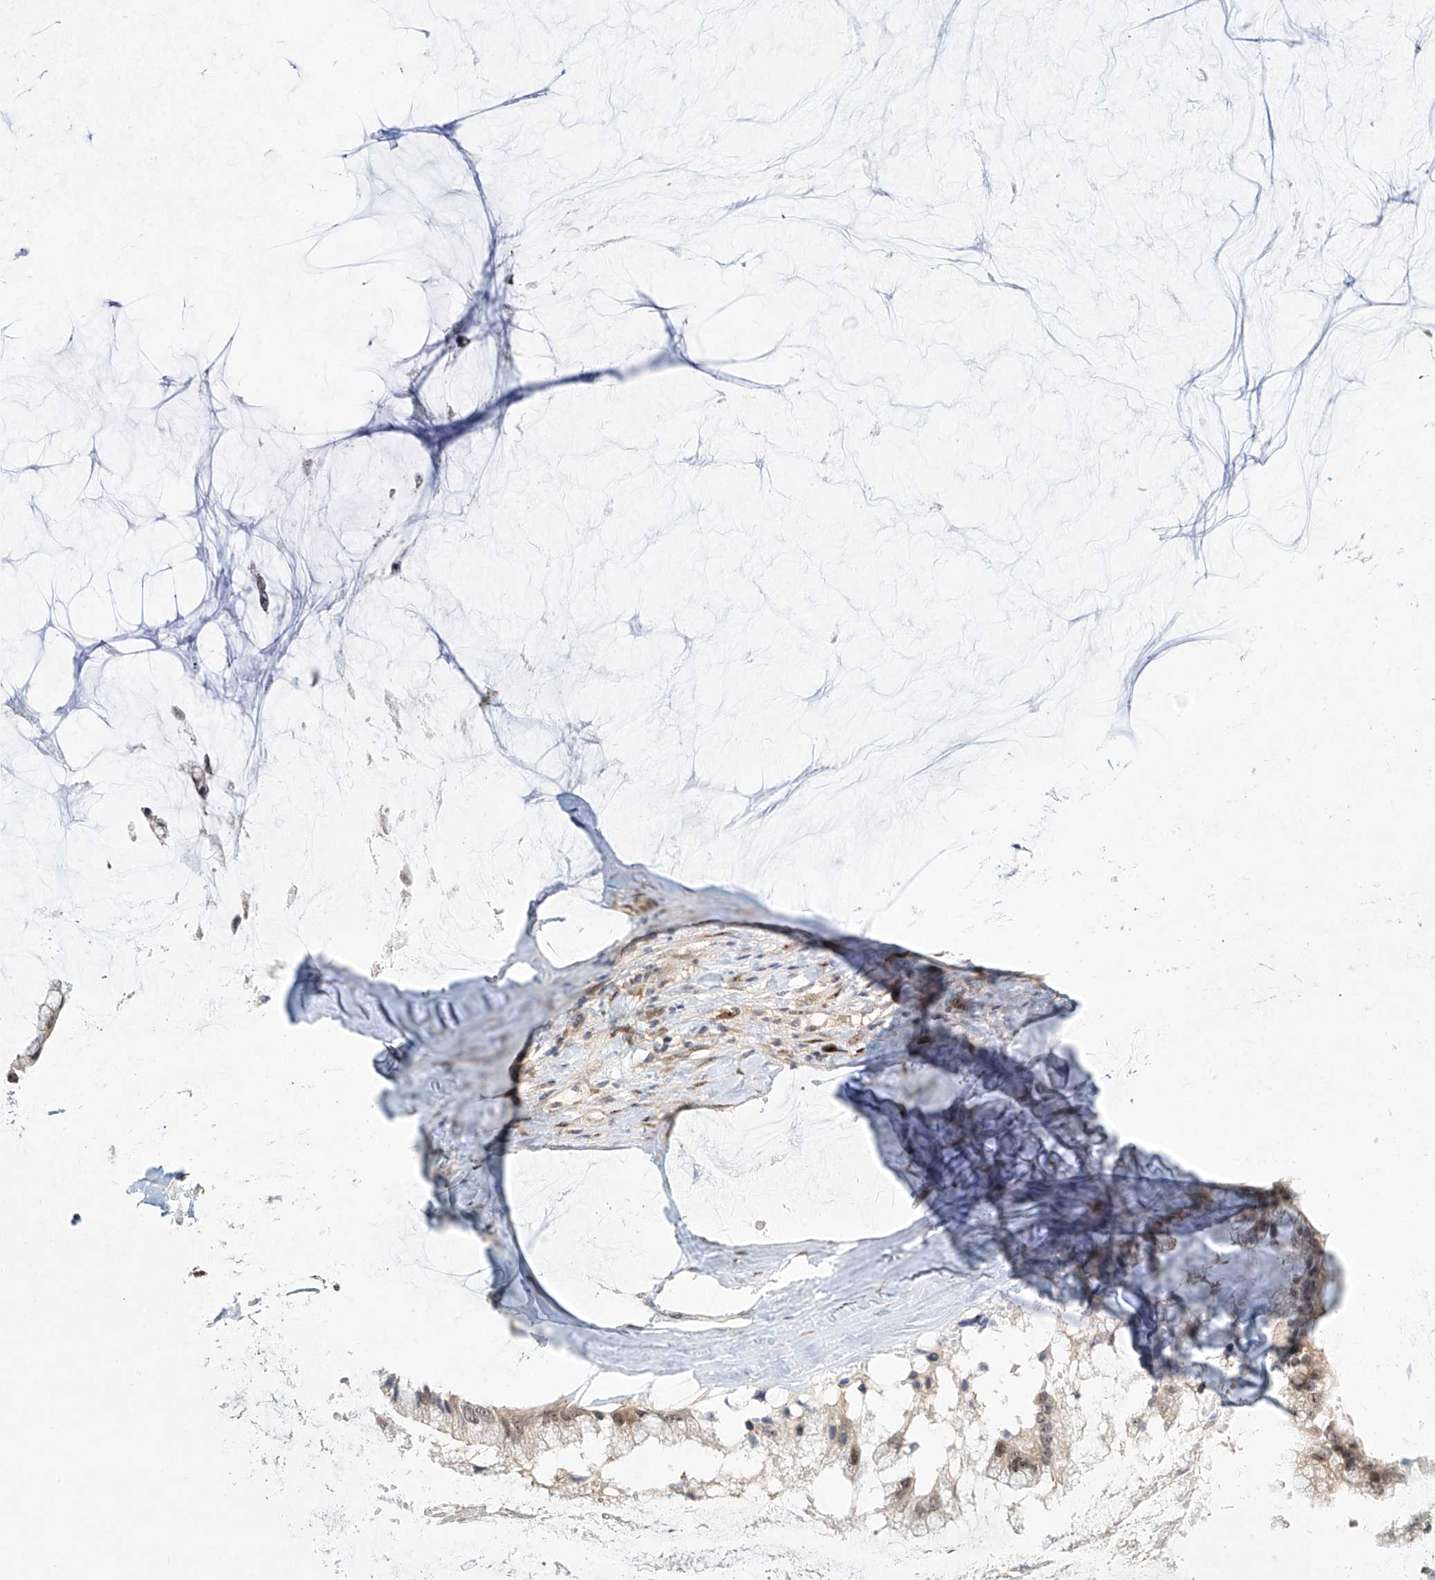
{"staining": {"intensity": "weak", "quantity": "25%-75%", "location": "cytoplasmic/membranous"}, "tissue": "ovarian cancer", "cell_type": "Tumor cells", "image_type": "cancer", "snomed": [{"axis": "morphology", "description": "Cystadenocarcinoma, mucinous, NOS"}, {"axis": "topography", "description": "Ovary"}], "caption": "An image showing weak cytoplasmic/membranous expression in approximately 25%-75% of tumor cells in ovarian cancer, as visualized by brown immunohistochemical staining.", "gene": "TASP1", "patient": {"sex": "female", "age": 39}}